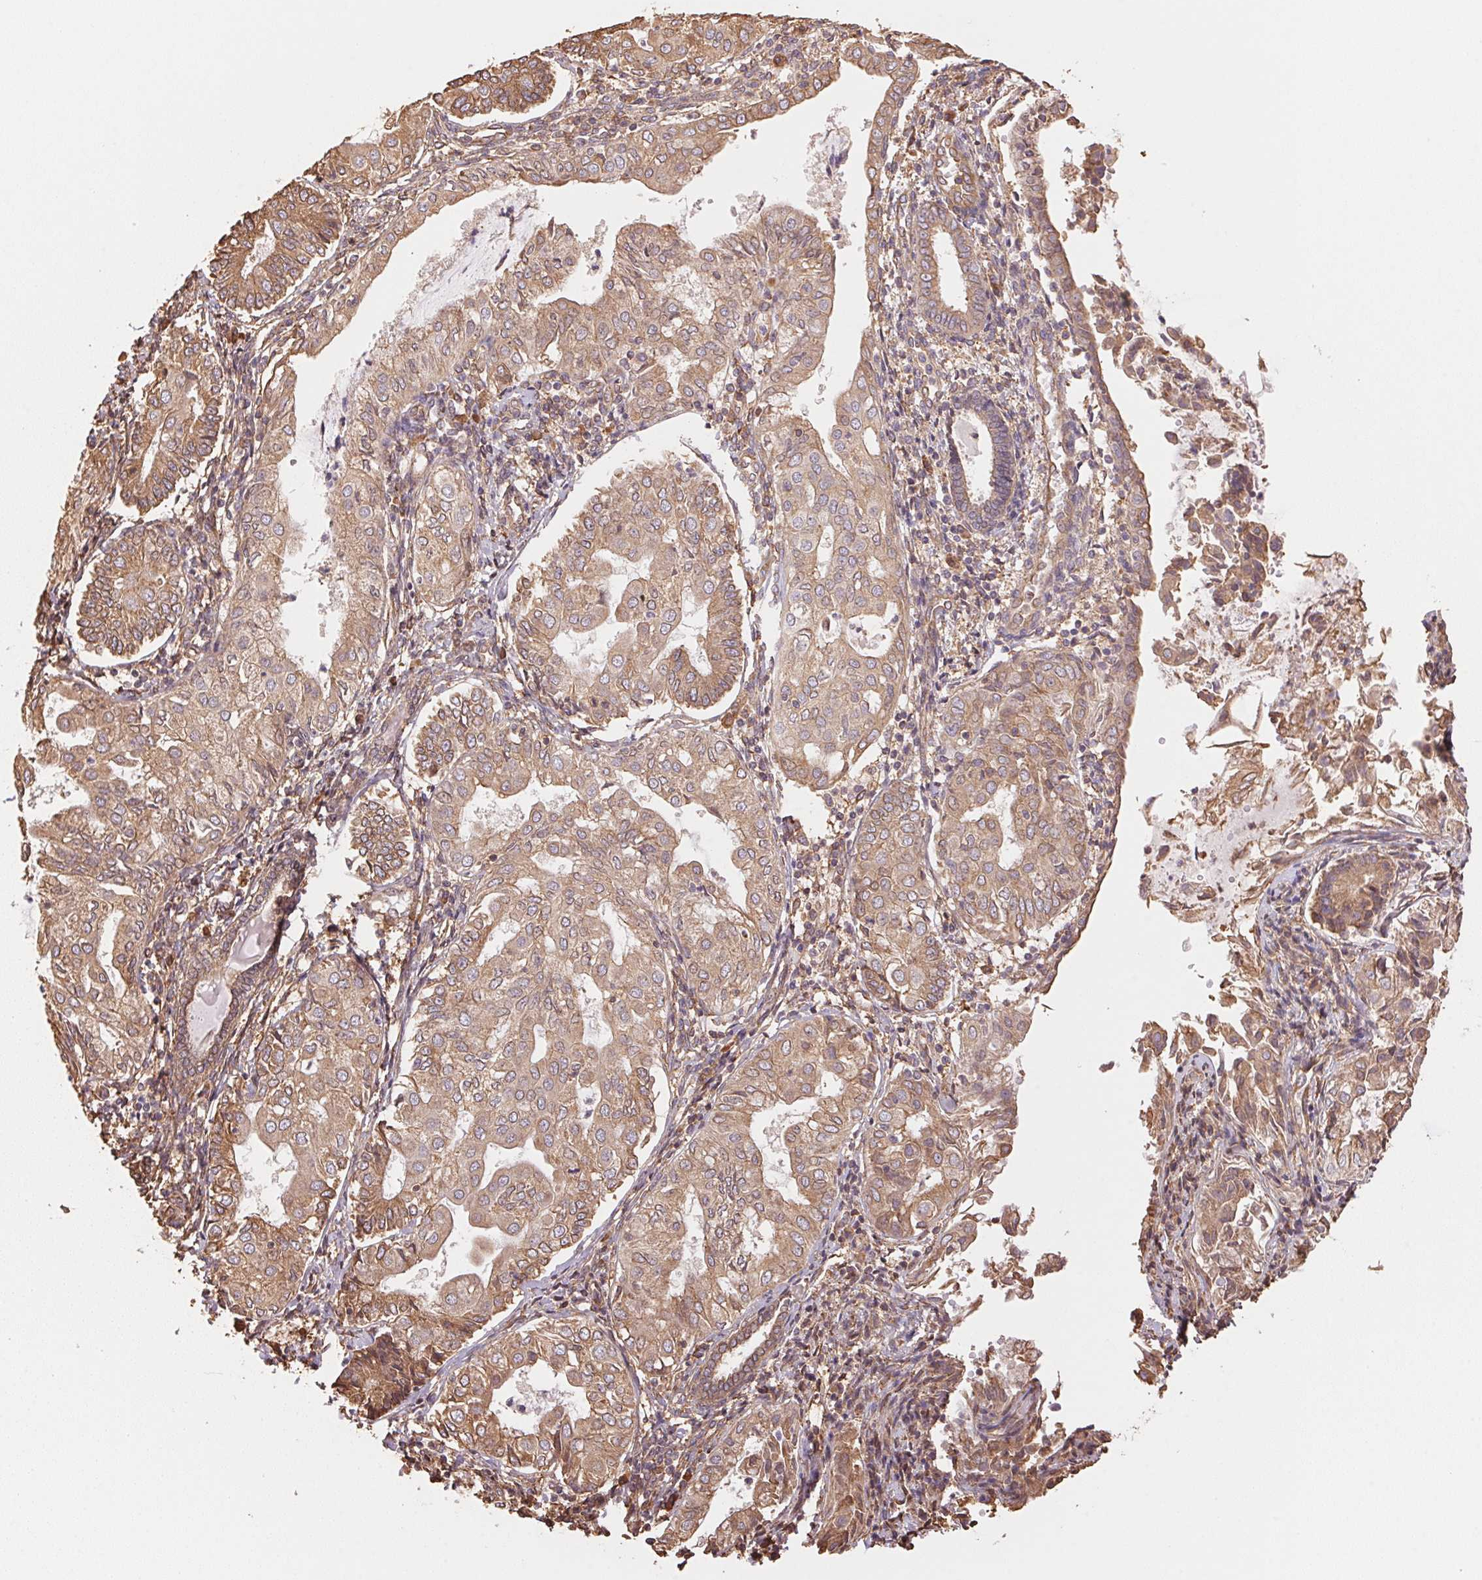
{"staining": {"intensity": "moderate", "quantity": ">75%", "location": "cytoplasmic/membranous"}, "tissue": "endometrial cancer", "cell_type": "Tumor cells", "image_type": "cancer", "snomed": [{"axis": "morphology", "description": "Adenocarcinoma, NOS"}, {"axis": "topography", "description": "Endometrium"}], "caption": "A medium amount of moderate cytoplasmic/membranous positivity is appreciated in approximately >75% of tumor cells in adenocarcinoma (endometrial) tissue. (IHC, brightfield microscopy, high magnification).", "gene": "C6orf163", "patient": {"sex": "female", "age": 68}}